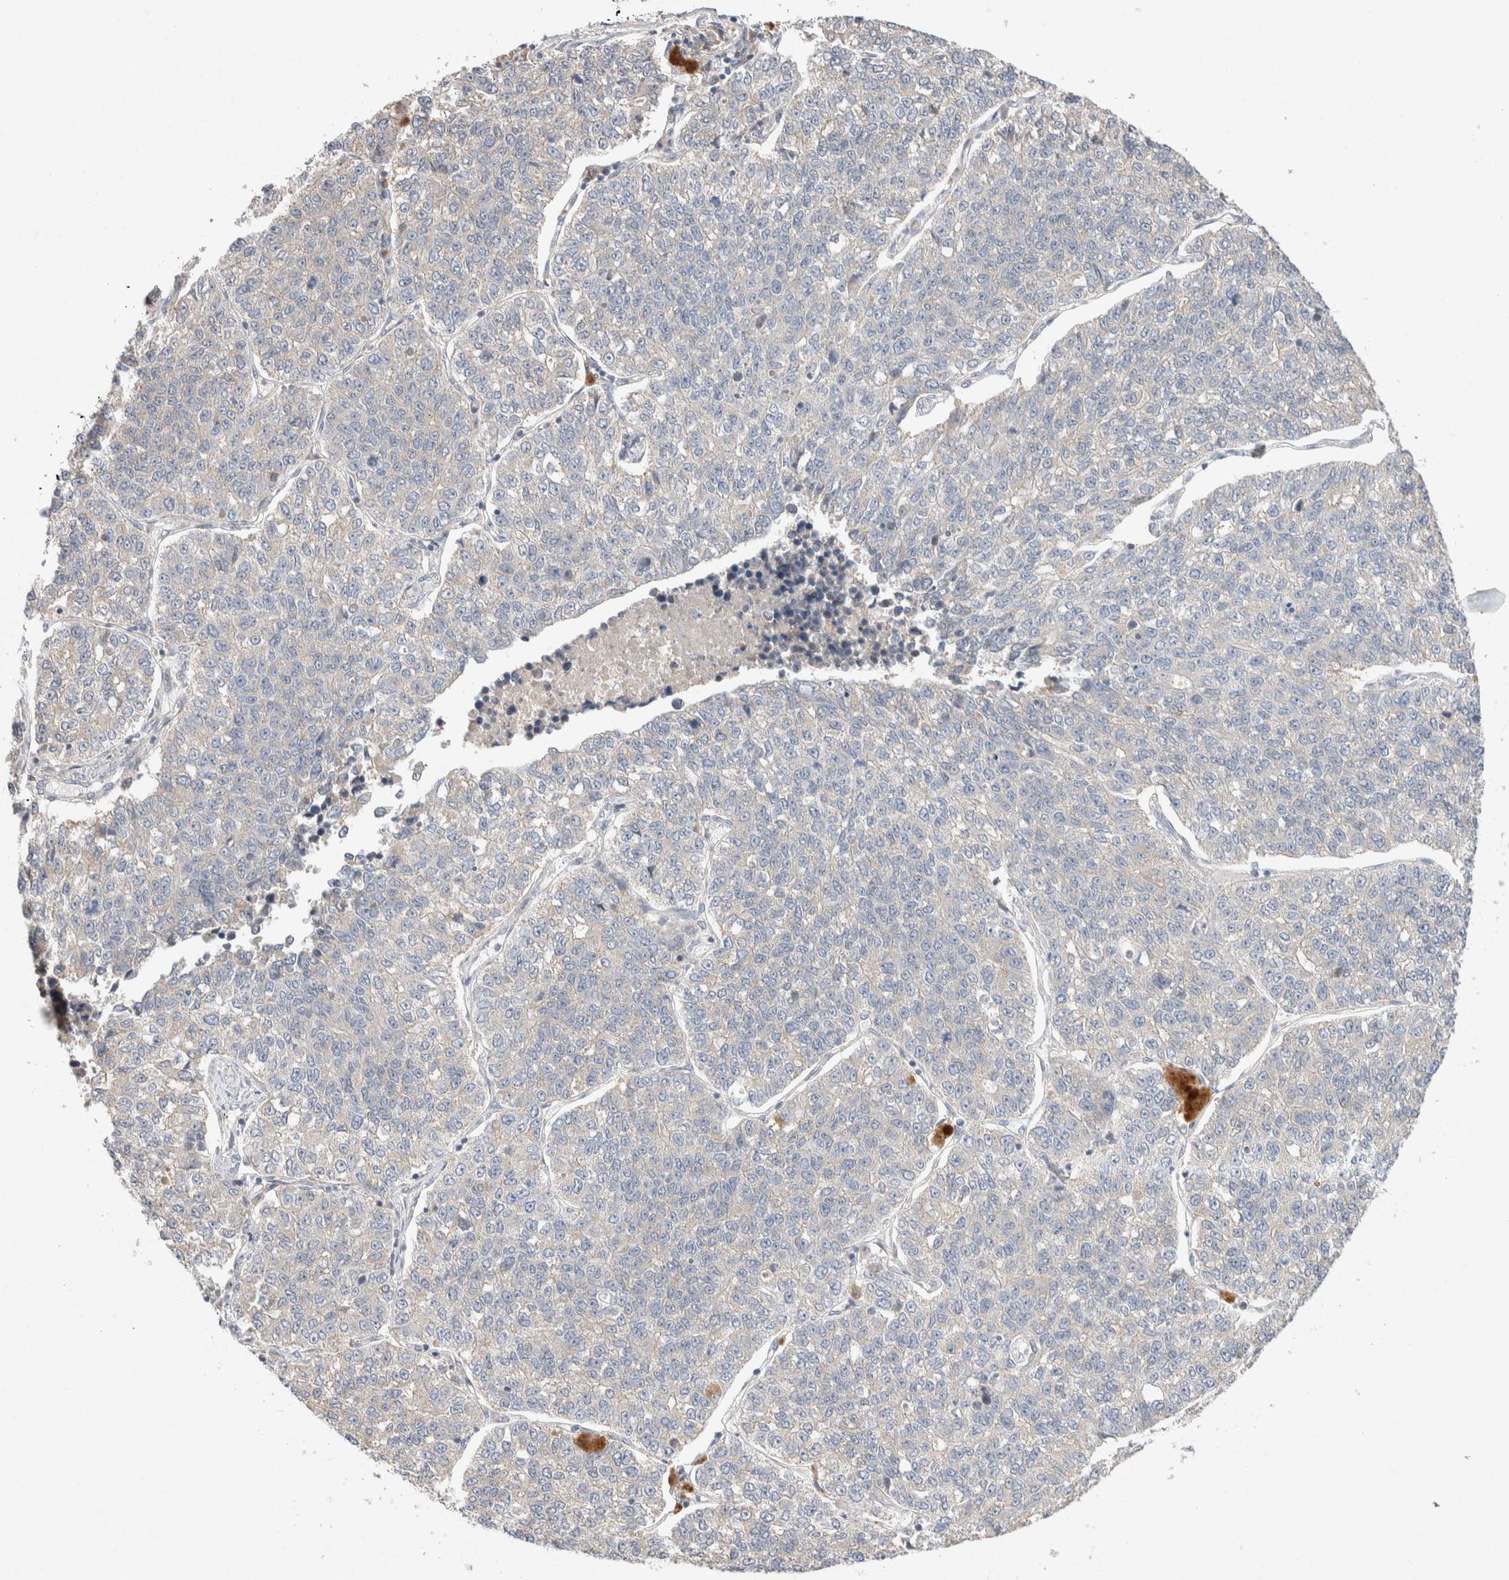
{"staining": {"intensity": "negative", "quantity": "none", "location": "none"}, "tissue": "lung cancer", "cell_type": "Tumor cells", "image_type": "cancer", "snomed": [{"axis": "morphology", "description": "Adenocarcinoma, NOS"}, {"axis": "topography", "description": "Lung"}], "caption": "This is a micrograph of IHC staining of lung adenocarcinoma, which shows no staining in tumor cells. Brightfield microscopy of immunohistochemistry (IHC) stained with DAB (brown) and hematoxylin (blue), captured at high magnification.", "gene": "CMTM4", "patient": {"sex": "male", "age": 49}}